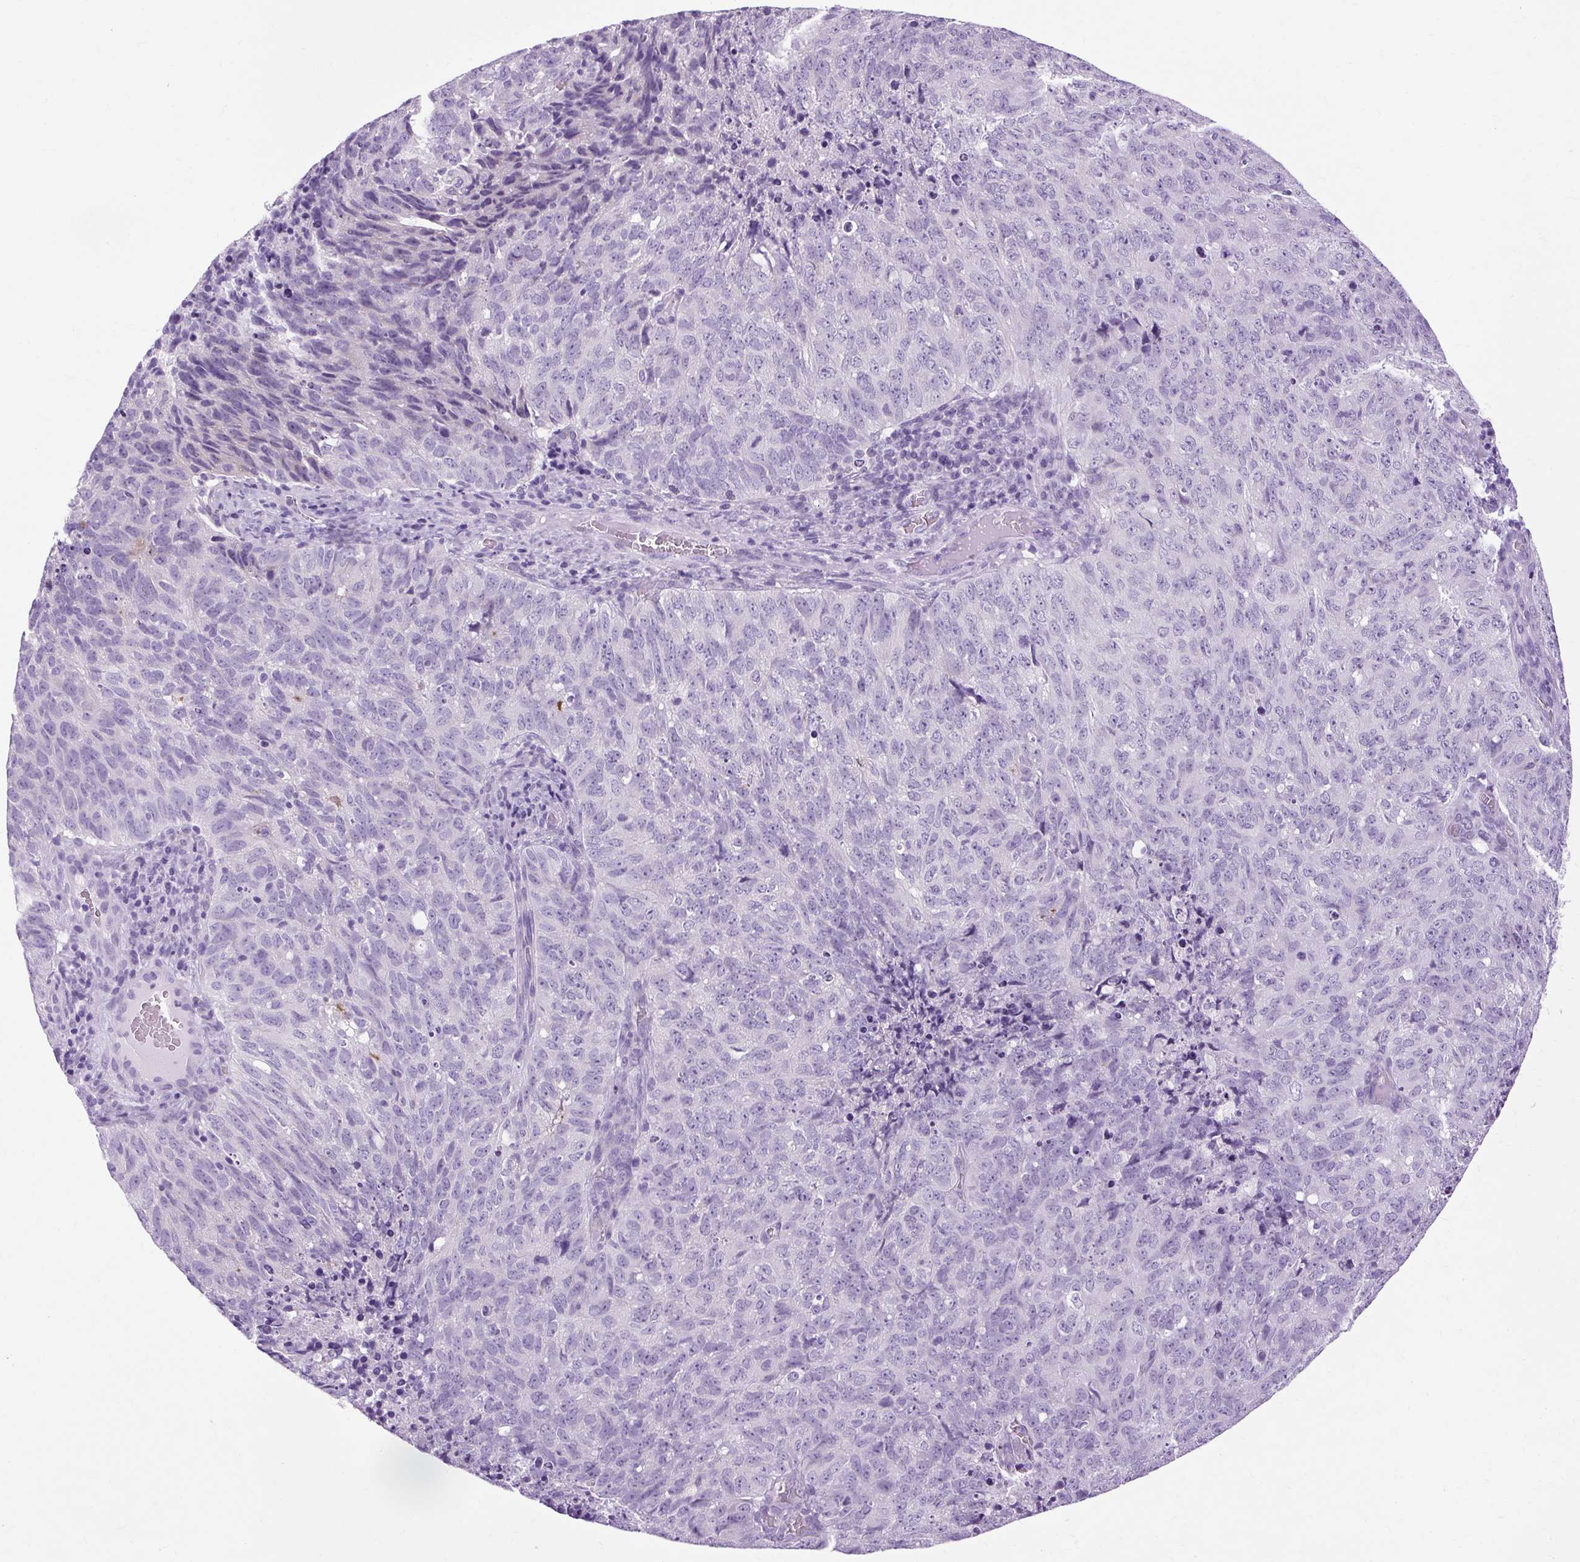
{"staining": {"intensity": "negative", "quantity": "none", "location": "none"}, "tissue": "cervical cancer", "cell_type": "Tumor cells", "image_type": "cancer", "snomed": [{"axis": "morphology", "description": "Adenocarcinoma, NOS"}, {"axis": "topography", "description": "Cervix"}], "caption": "Cervical cancer stained for a protein using immunohistochemistry (IHC) exhibits no staining tumor cells.", "gene": "B3GNT4", "patient": {"sex": "female", "age": 38}}